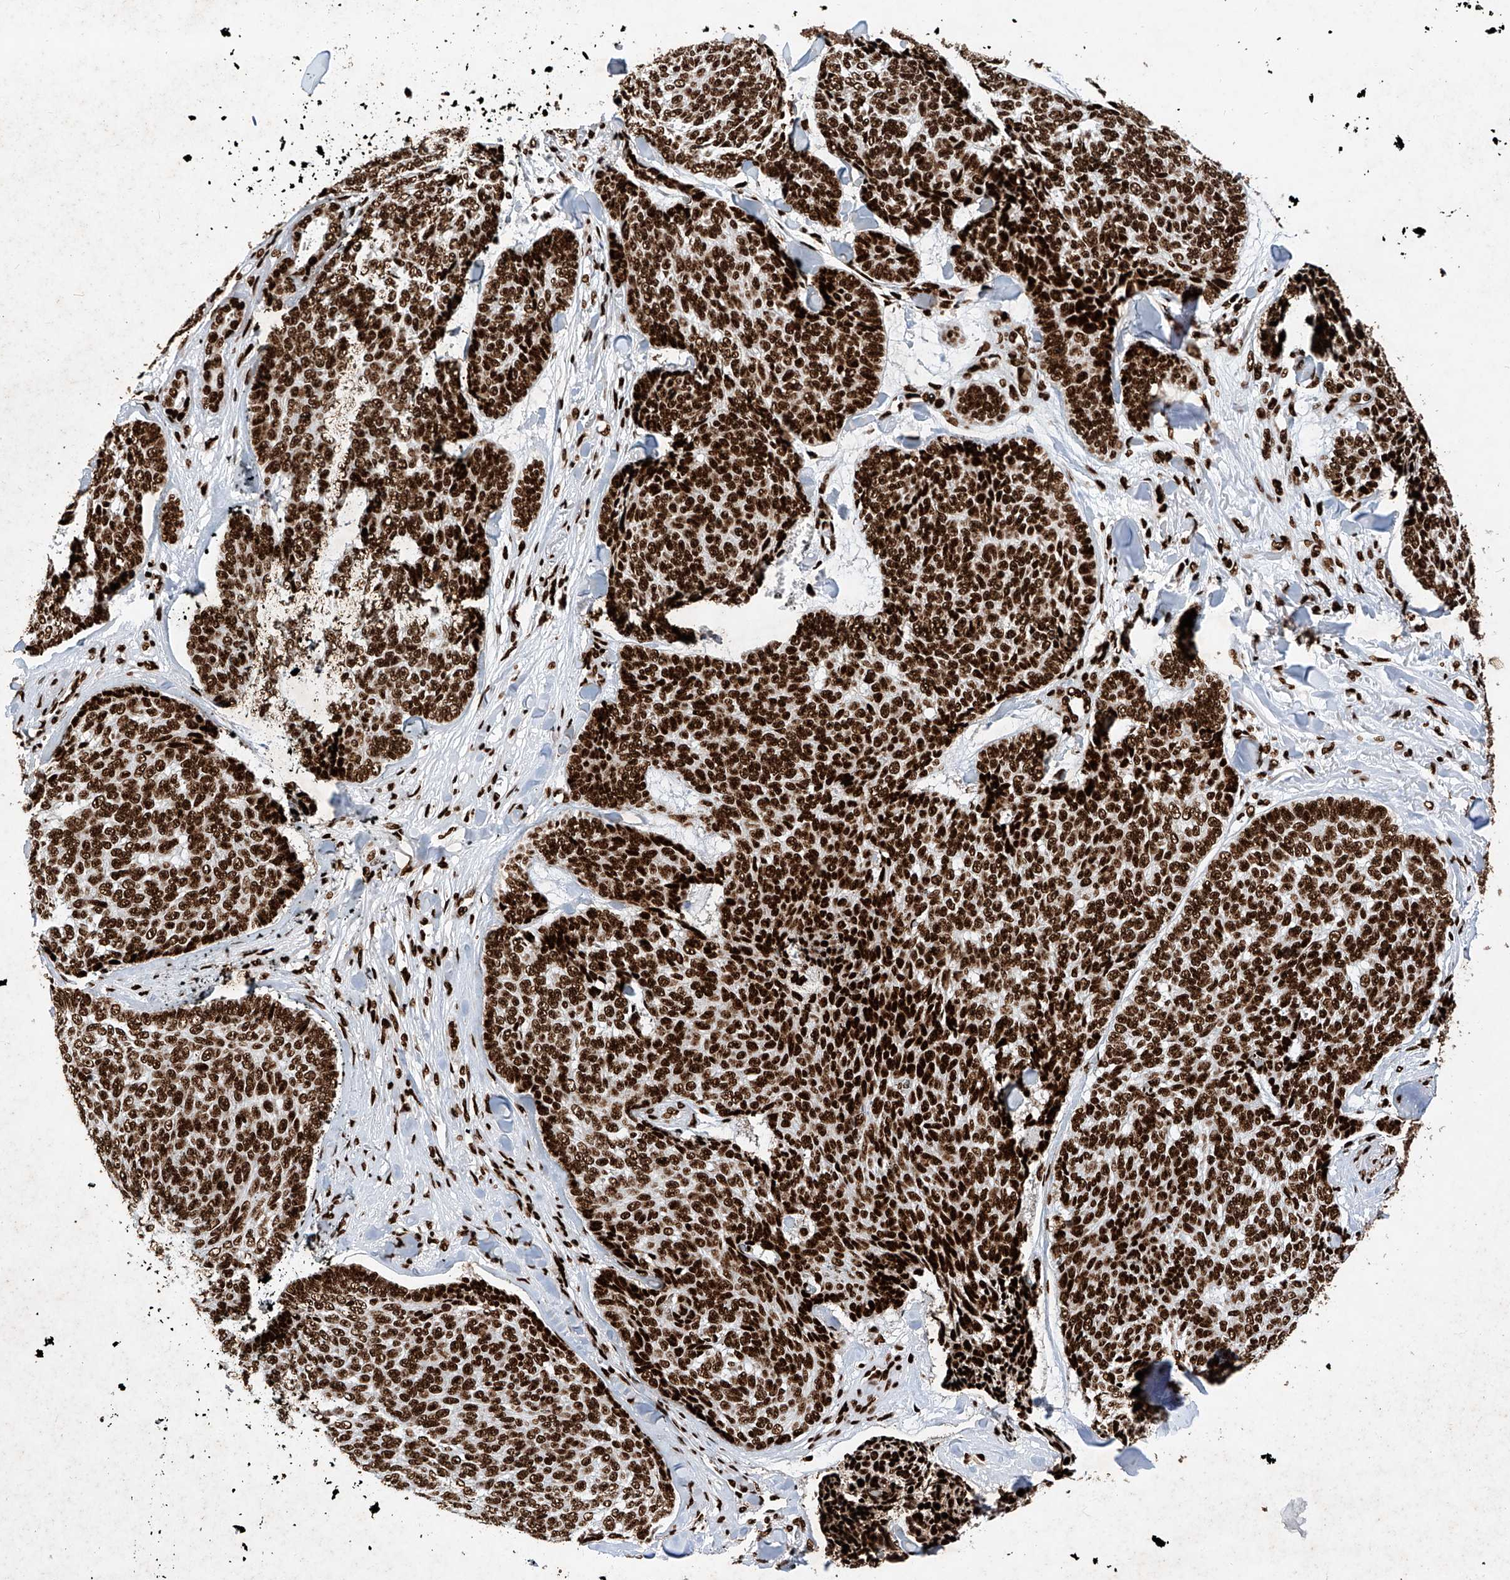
{"staining": {"intensity": "strong", "quantity": ">75%", "location": "nuclear"}, "tissue": "skin cancer", "cell_type": "Tumor cells", "image_type": "cancer", "snomed": [{"axis": "morphology", "description": "Basal cell carcinoma"}, {"axis": "topography", "description": "Skin"}], "caption": "A high-resolution image shows immunohistochemistry (IHC) staining of skin cancer (basal cell carcinoma), which displays strong nuclear staining in about >75% of tumor cells.", "gene": "SRSF6", "patient": {"sex": "male", "age": 84}}